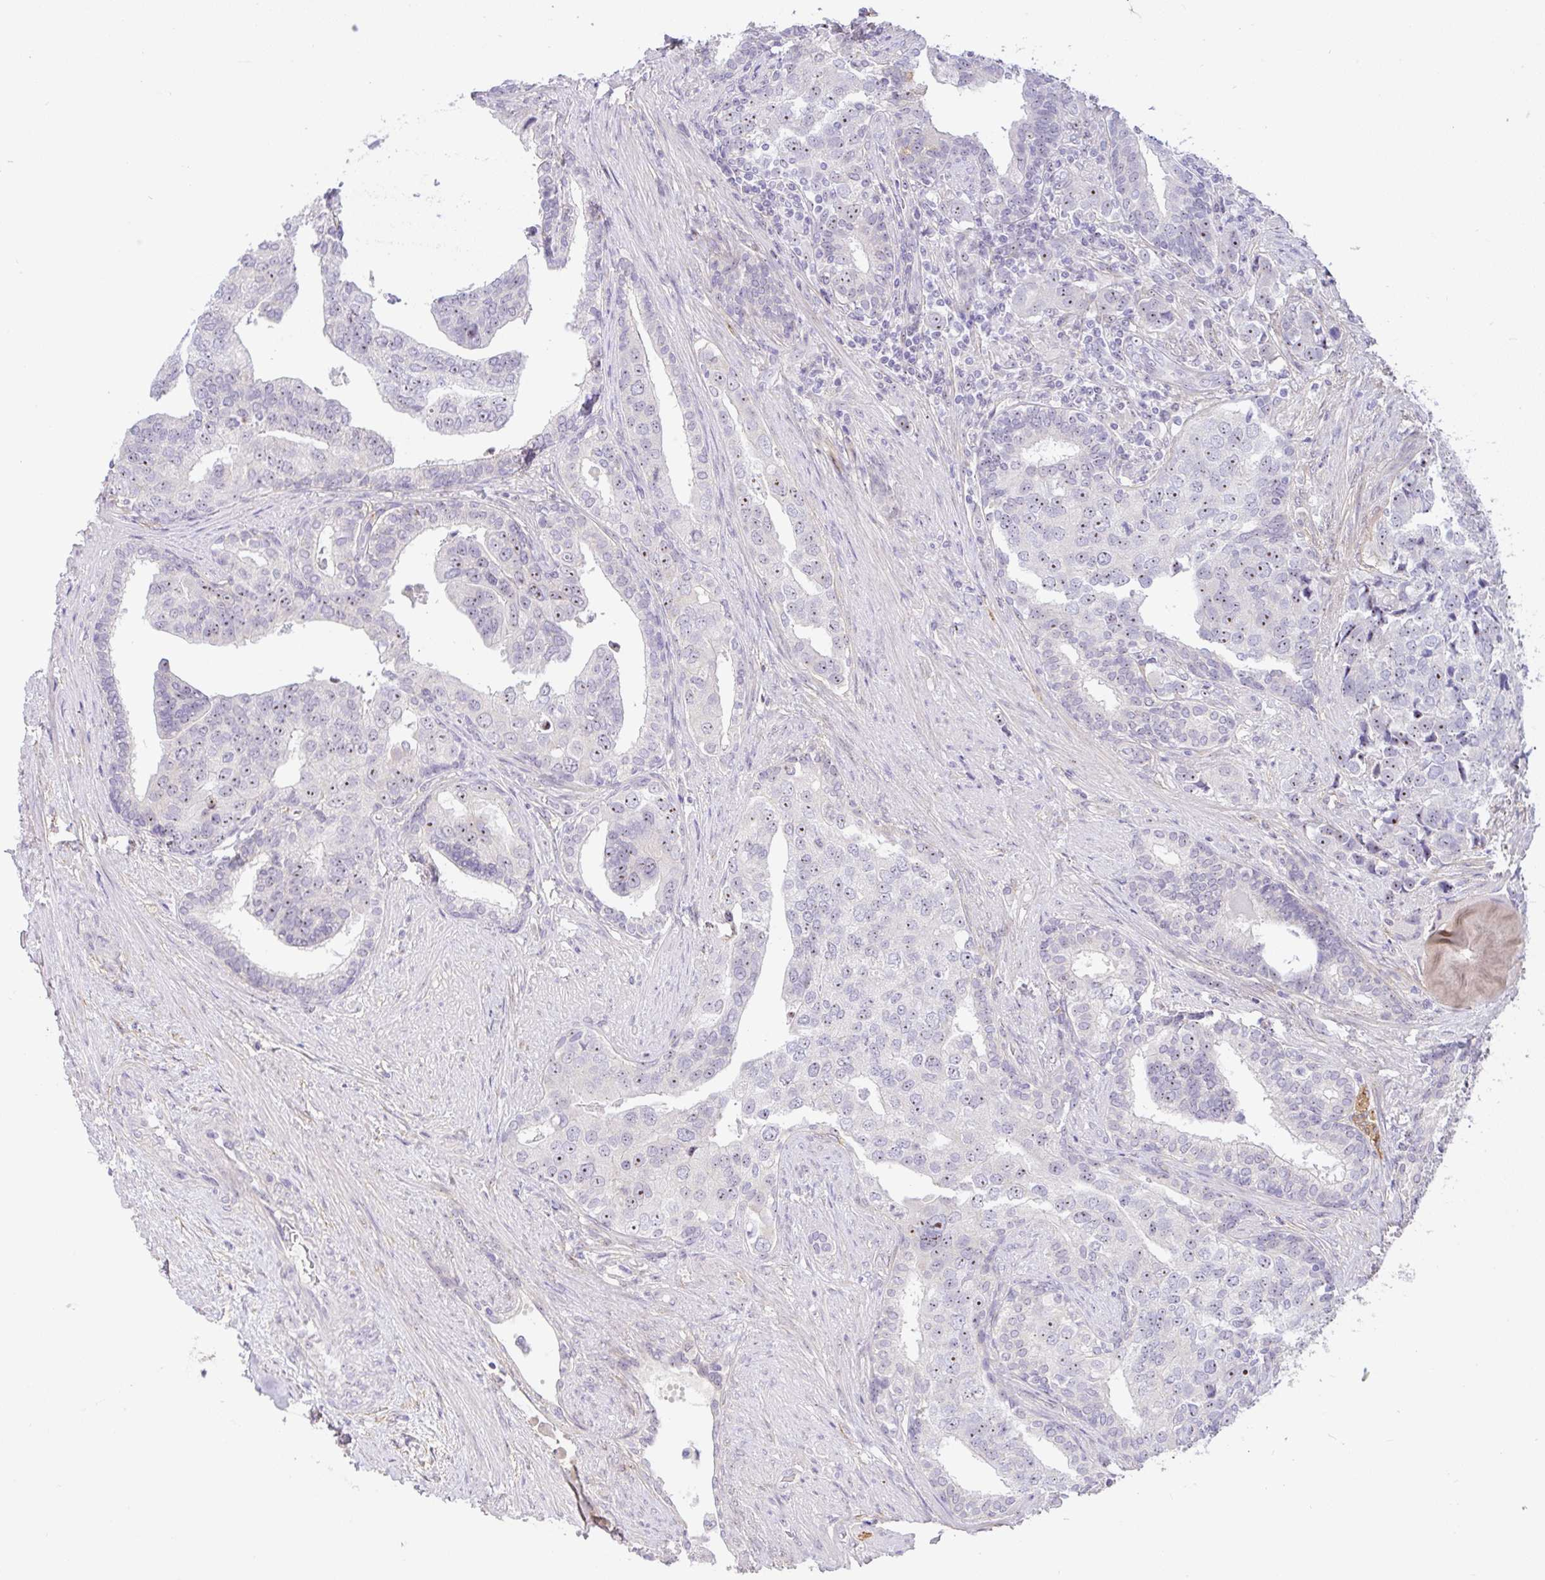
{"staining": {"intensity": "weak", "quantity": "<25%", "location": "nuclear"}, "tissue": "prostate cancer", "cell_type": "Tumor cells", "image_type": "cancer", "snomed": [{"axis": "morphology", "description": "Adenocarcinoma, High grade"}, {"axis": "topography", "description": "Prostate"}], "caption": "Human prostate cancer (high-grade adenocarcinoma) stained for a protein using IHC reveals no expression in tumor cells.", "gene": "MXRA8", "patient": {"sex": "male", "age": 68}}